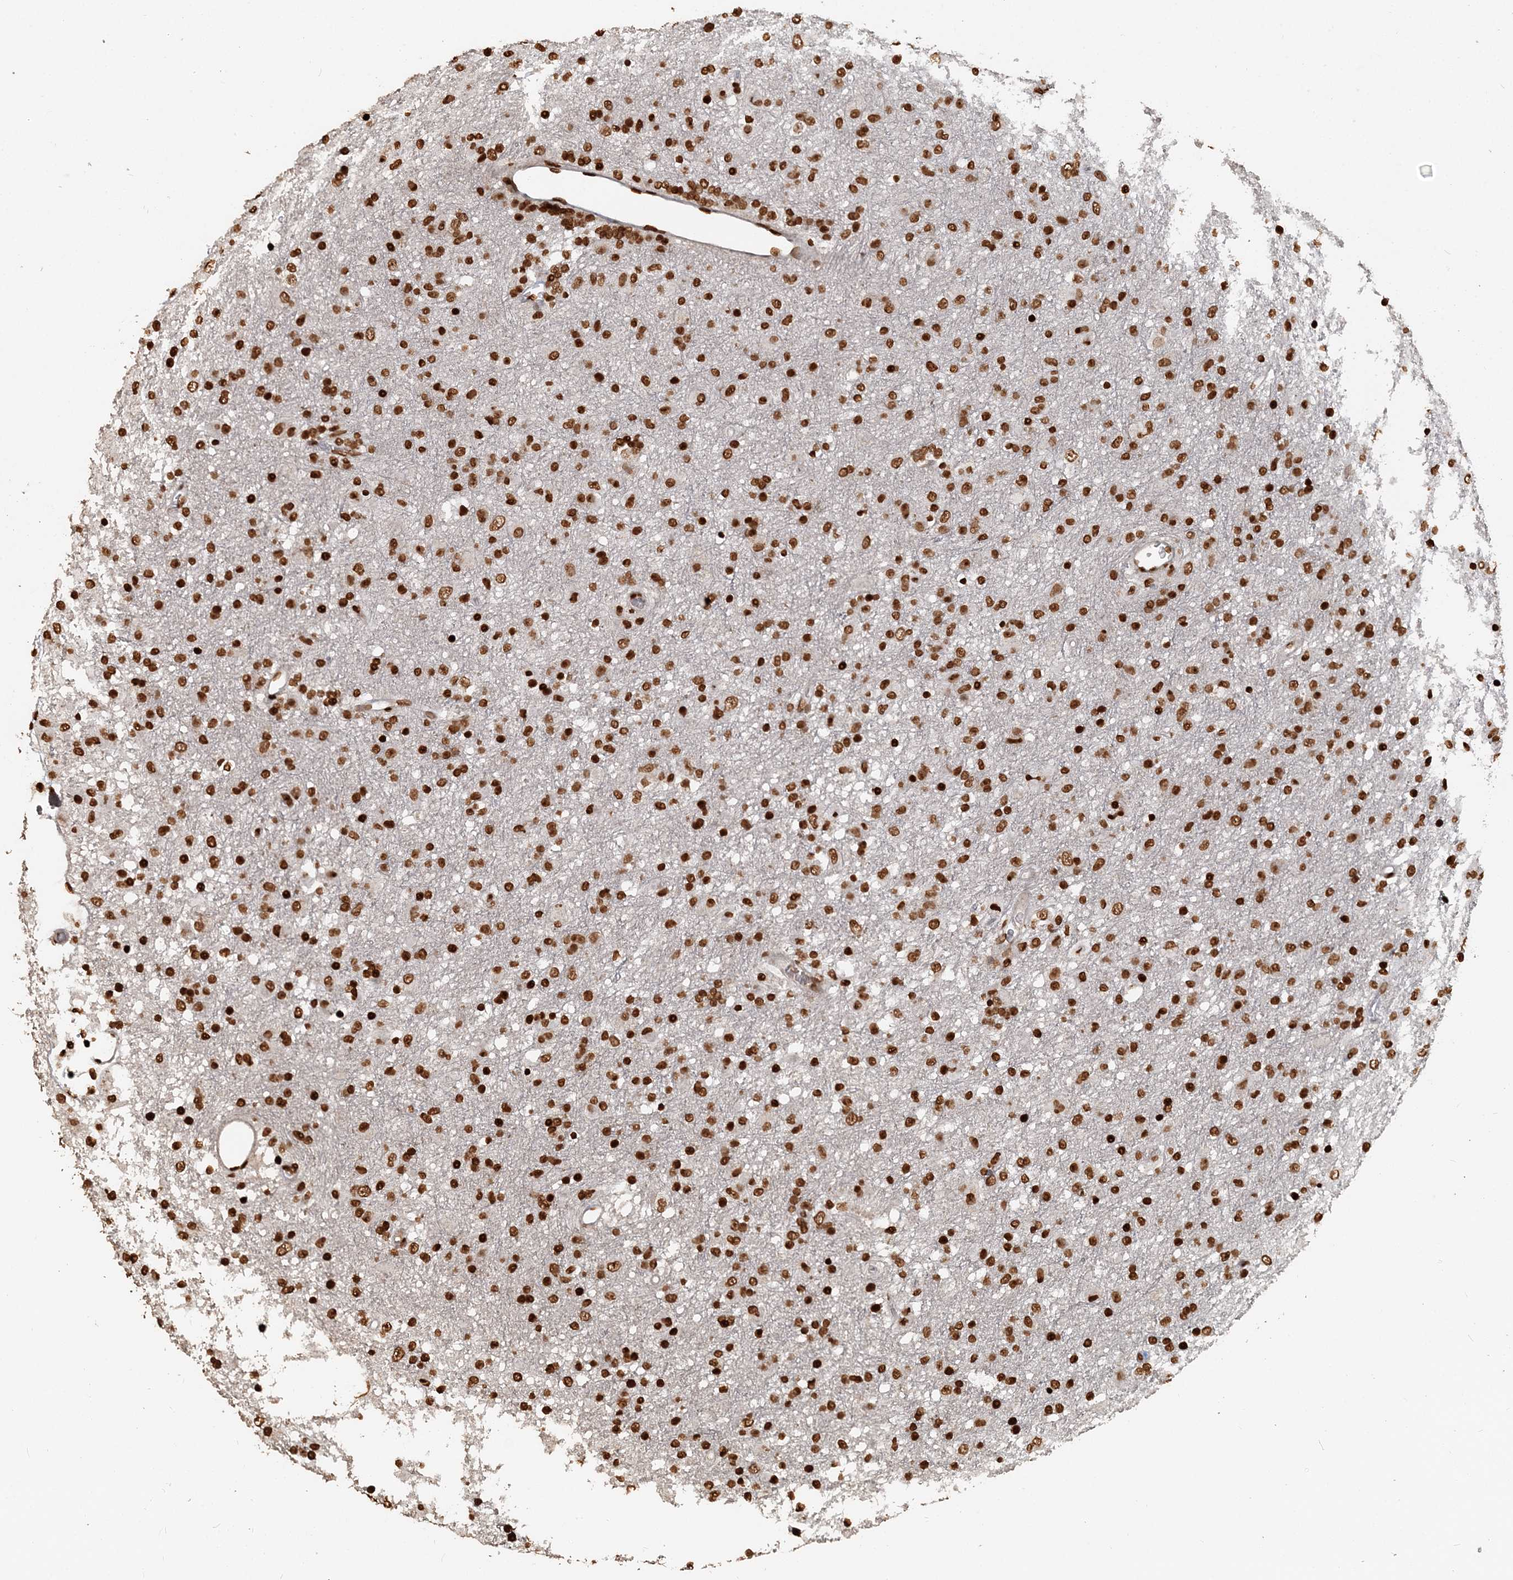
{"staining": {"intensity": "strong", "quantity": ">75%", "location": "nuclear"}, "tissue": "glioma", "cell_type": "Tumor cells", "image_type": "cancer", "snomed": [{"axis": "morphology", "description": "Glioma, malignant, Low grade"}, {"axis": "topography", "description": "Brain"}], "caption": "Human low-grade glioma (malignant) stained with a protein marker shows strong staining in tumor cells.", "gene": "H3-3B", "patient": {"sex": "male", "age": 65}}